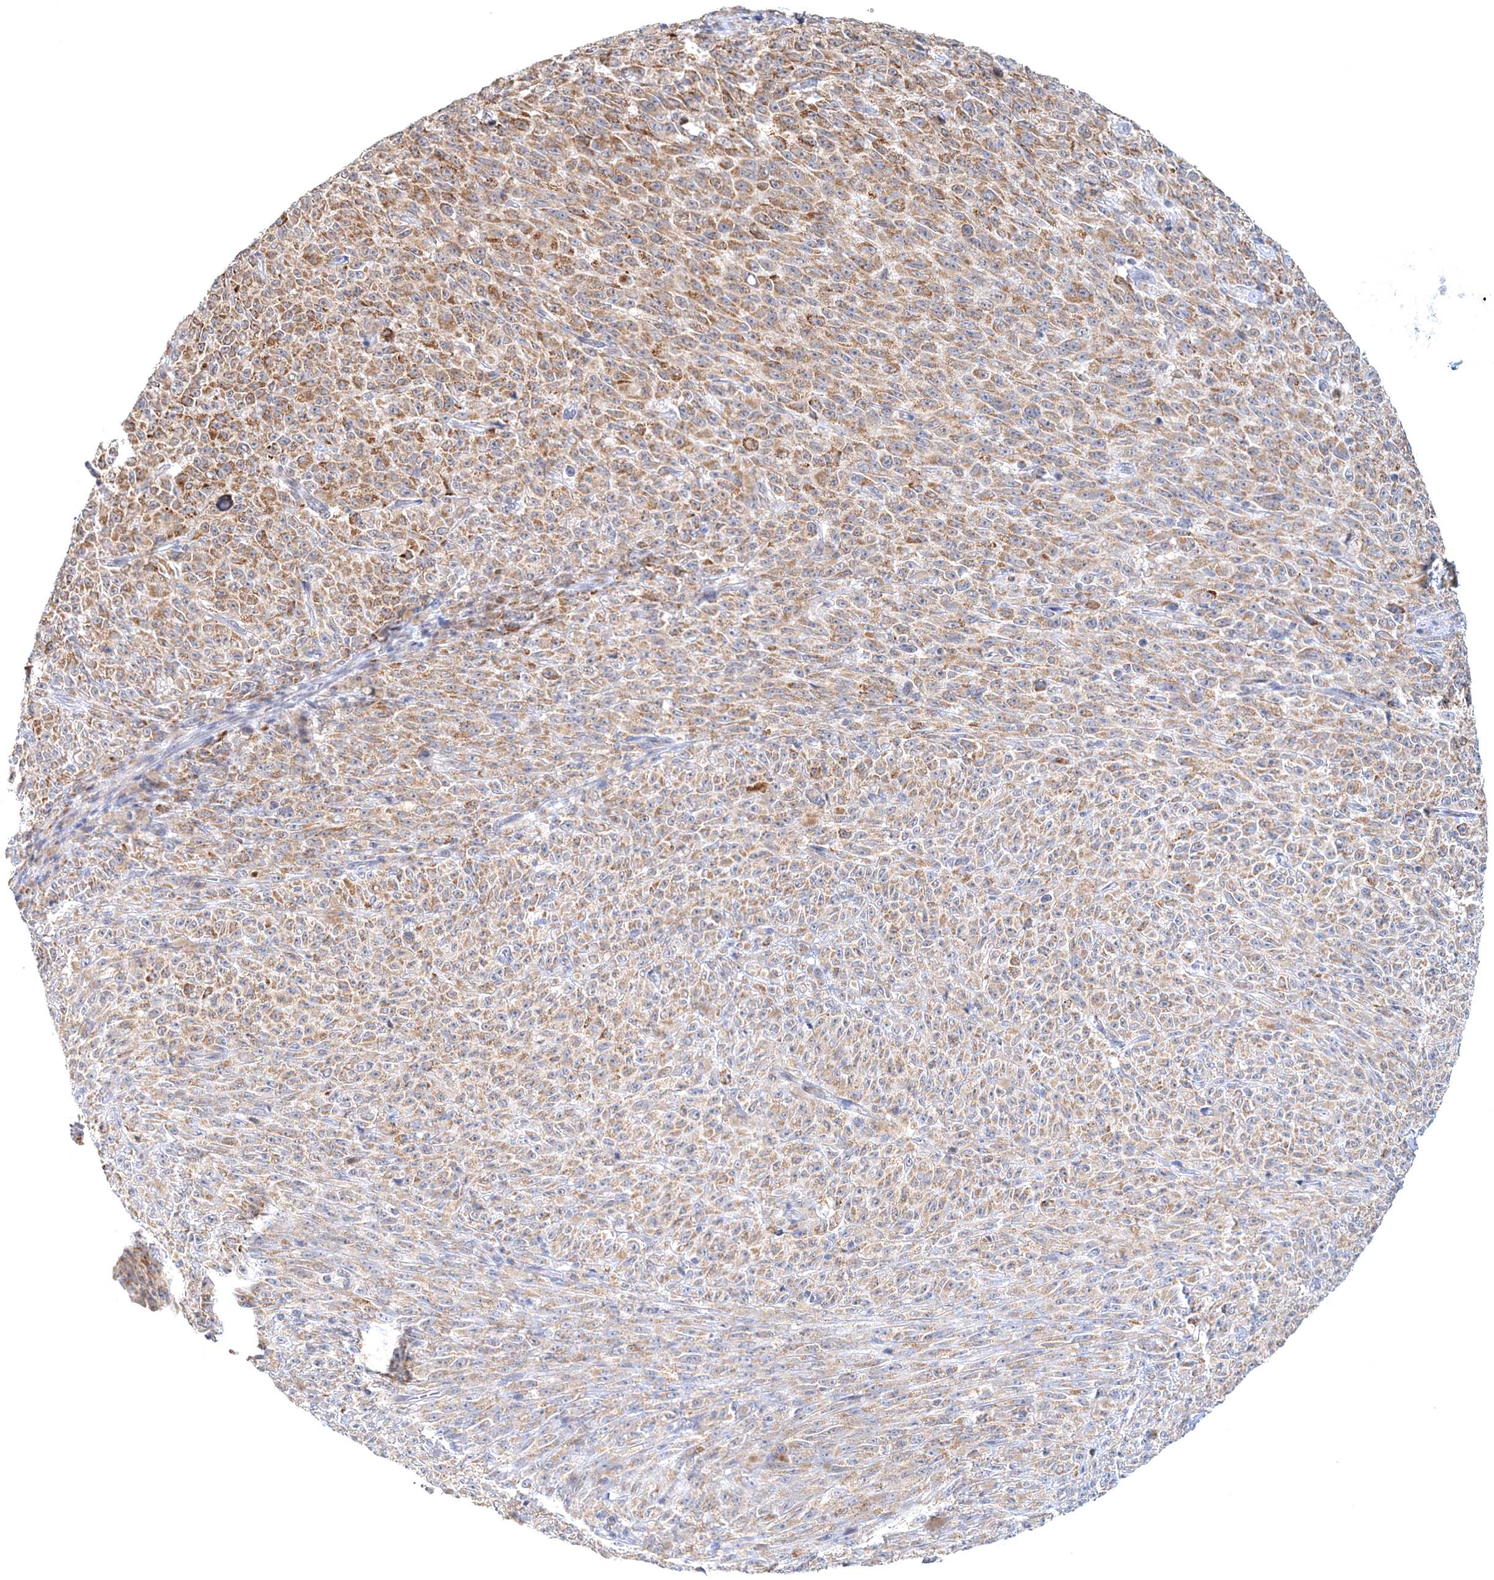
{"staining": {"intensity": "moderate", "quantity": ">75%", "location": "cytoplasmic/membranous"}, "tissue": "melanoma", "cell_type": "Tumor cells", "image_type": "cancer", "snomed": [{"axis": "morphology", "description": "Malignant melanoma, NOS"}, {"axis": "topography", "description": "Skin"}], "caption": "High-magnification brightfield microscopy of melanoma stained with DAB (3,3'-diaminobenzidine) (brown) and counterstained with hematoxylin (blue). tumor cells exhibit moderate cytoplasmic/membranous positivity is present in about>75% of cells.", "gene": "RNF150", "patient": {"sex": "female", "age": 82}}